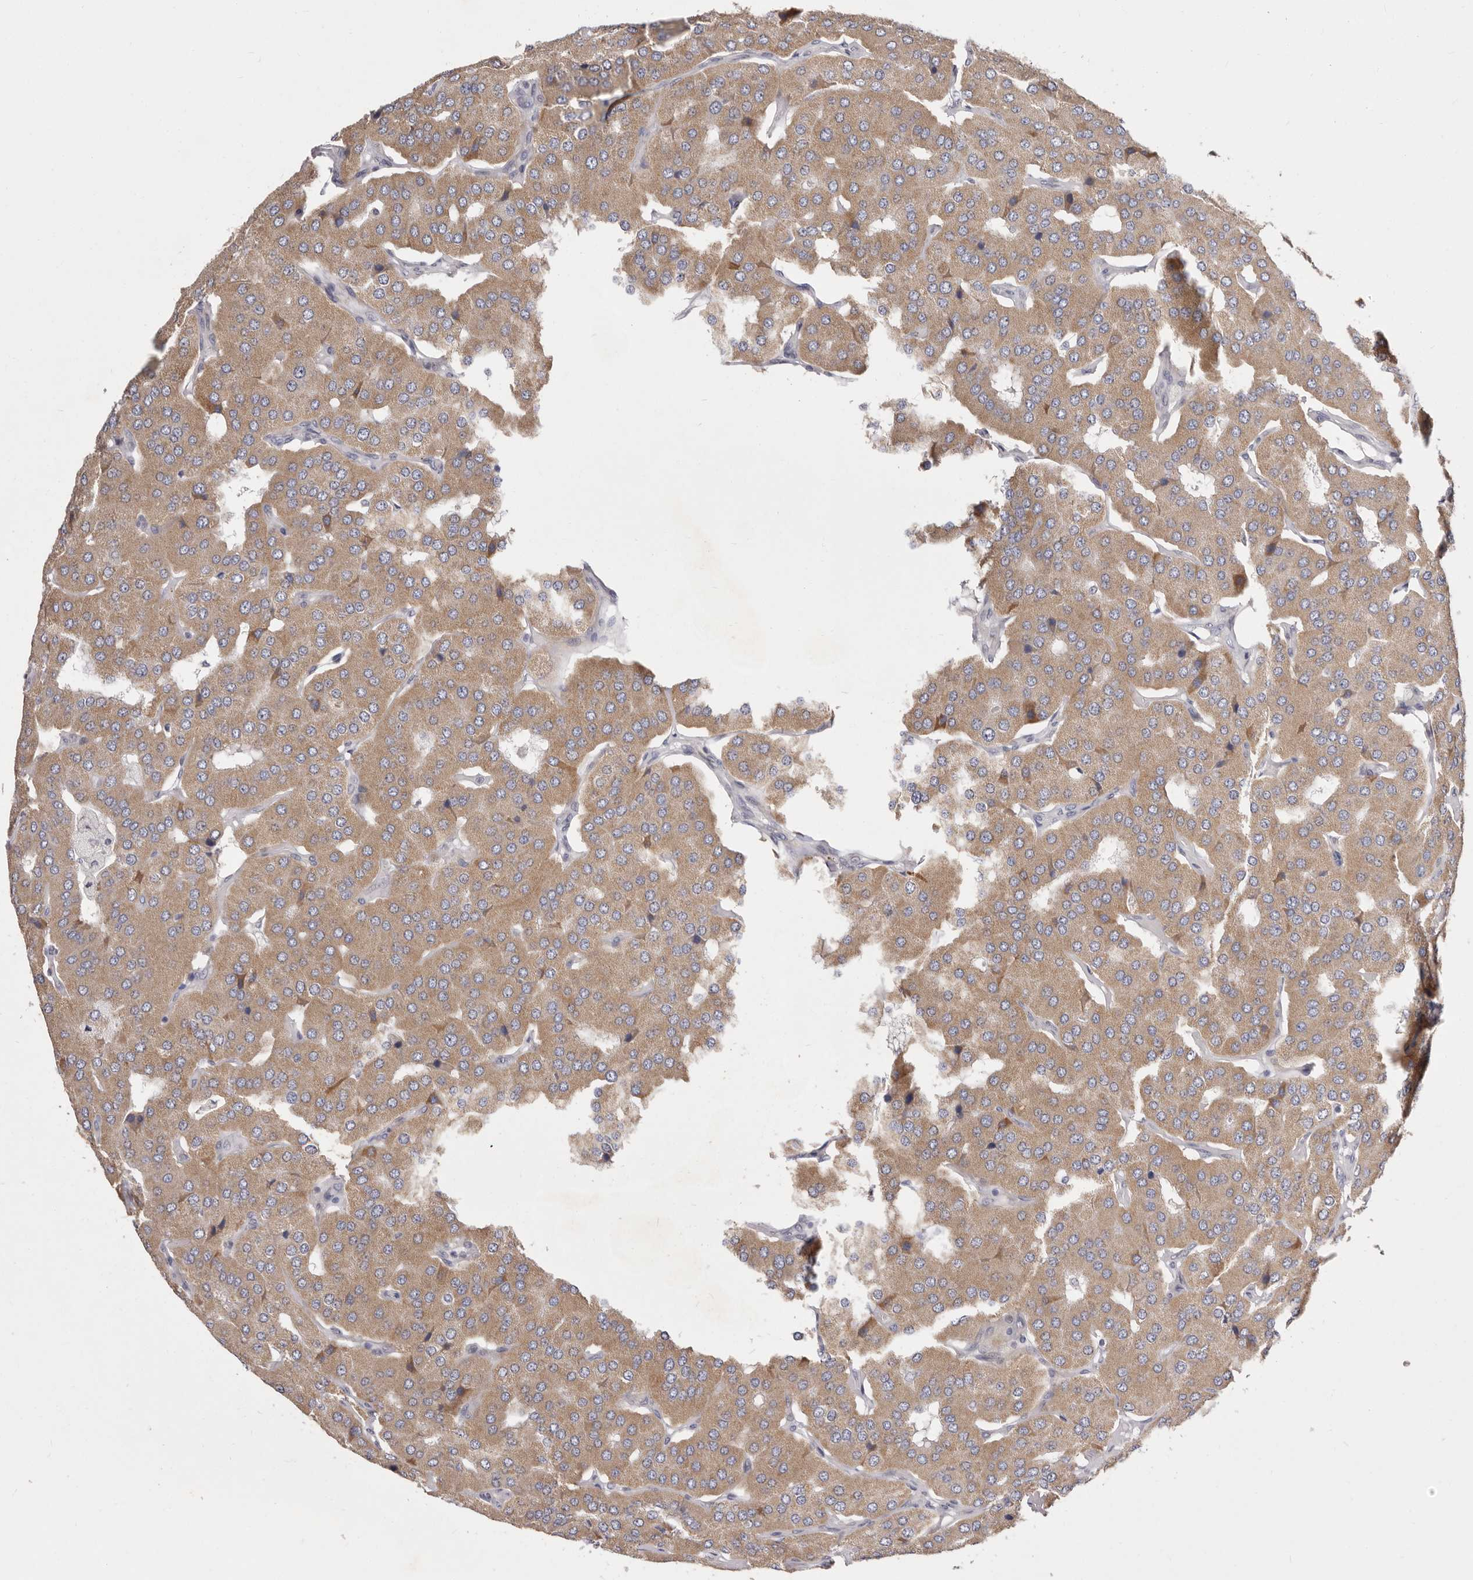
{"staining": {"intensity": "moderate", "quantity": ">75%", "location": "cytoplasmic/membranous"}, "tissue": "parathyroid gland", "cell_type": "Glandular cells", "image_type": "normal", "snomed": [{"axis": "morphology", "description": "Normal tissue, NOS"}, {"axis": "morphology", "description": "Adenoma, NOS"}, {"axis": "topography", "description": "Parathyroid gland"}], "caption": "The micrograph displays staining of benign parathyroid gland, revealing moderate cytoplasmic/membranous protein expression (brown color) within glandular cells.", "gene": "TIMM17B", "patient": {"sex": "female", "age": 86}}